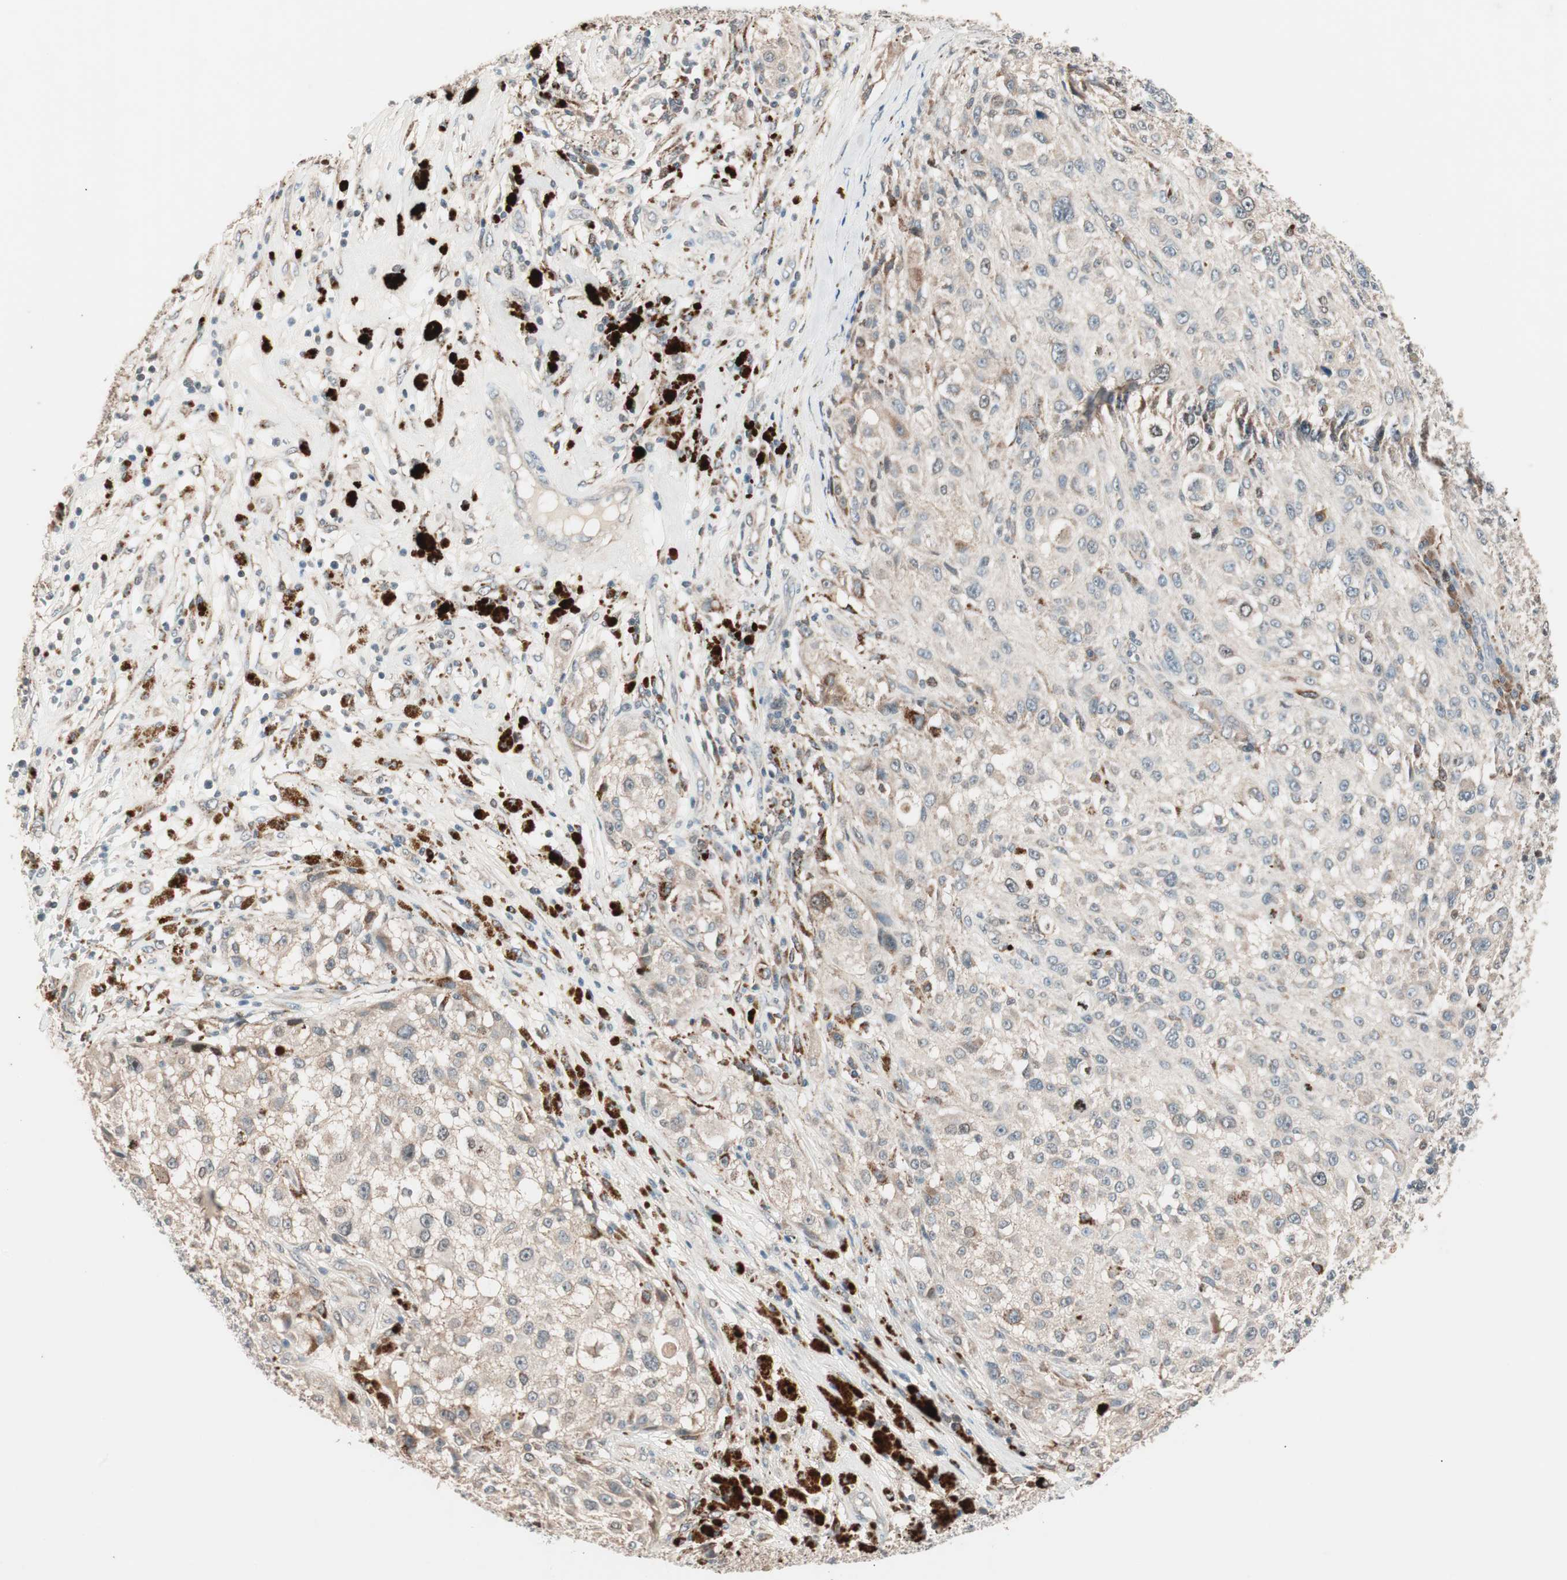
{"staining": {"intensity": "weak", "quantity": ">75%", "location": "cytoplasmic/membranous"}, "tissue": "melanoma", "cell_type": "Tumor cells", "image_type": "cancer", "snomed": [{"axis": "morphology", "description": "Necrosis, NOS"}, {"axis": "morphology", "description": "Malignant melanoma, NOS"}, {"axis": "topography", "description": "Skin"}], "caption": "An immunohistochemistry histopathology image of tumor tissue is shown. Protein staining in brown shows weak cytoplasmic/membranous positivity in malignant melanoma within tumor cells.", "gene": "NFRKB", "patient": {"sex": "female", "age": 87}}